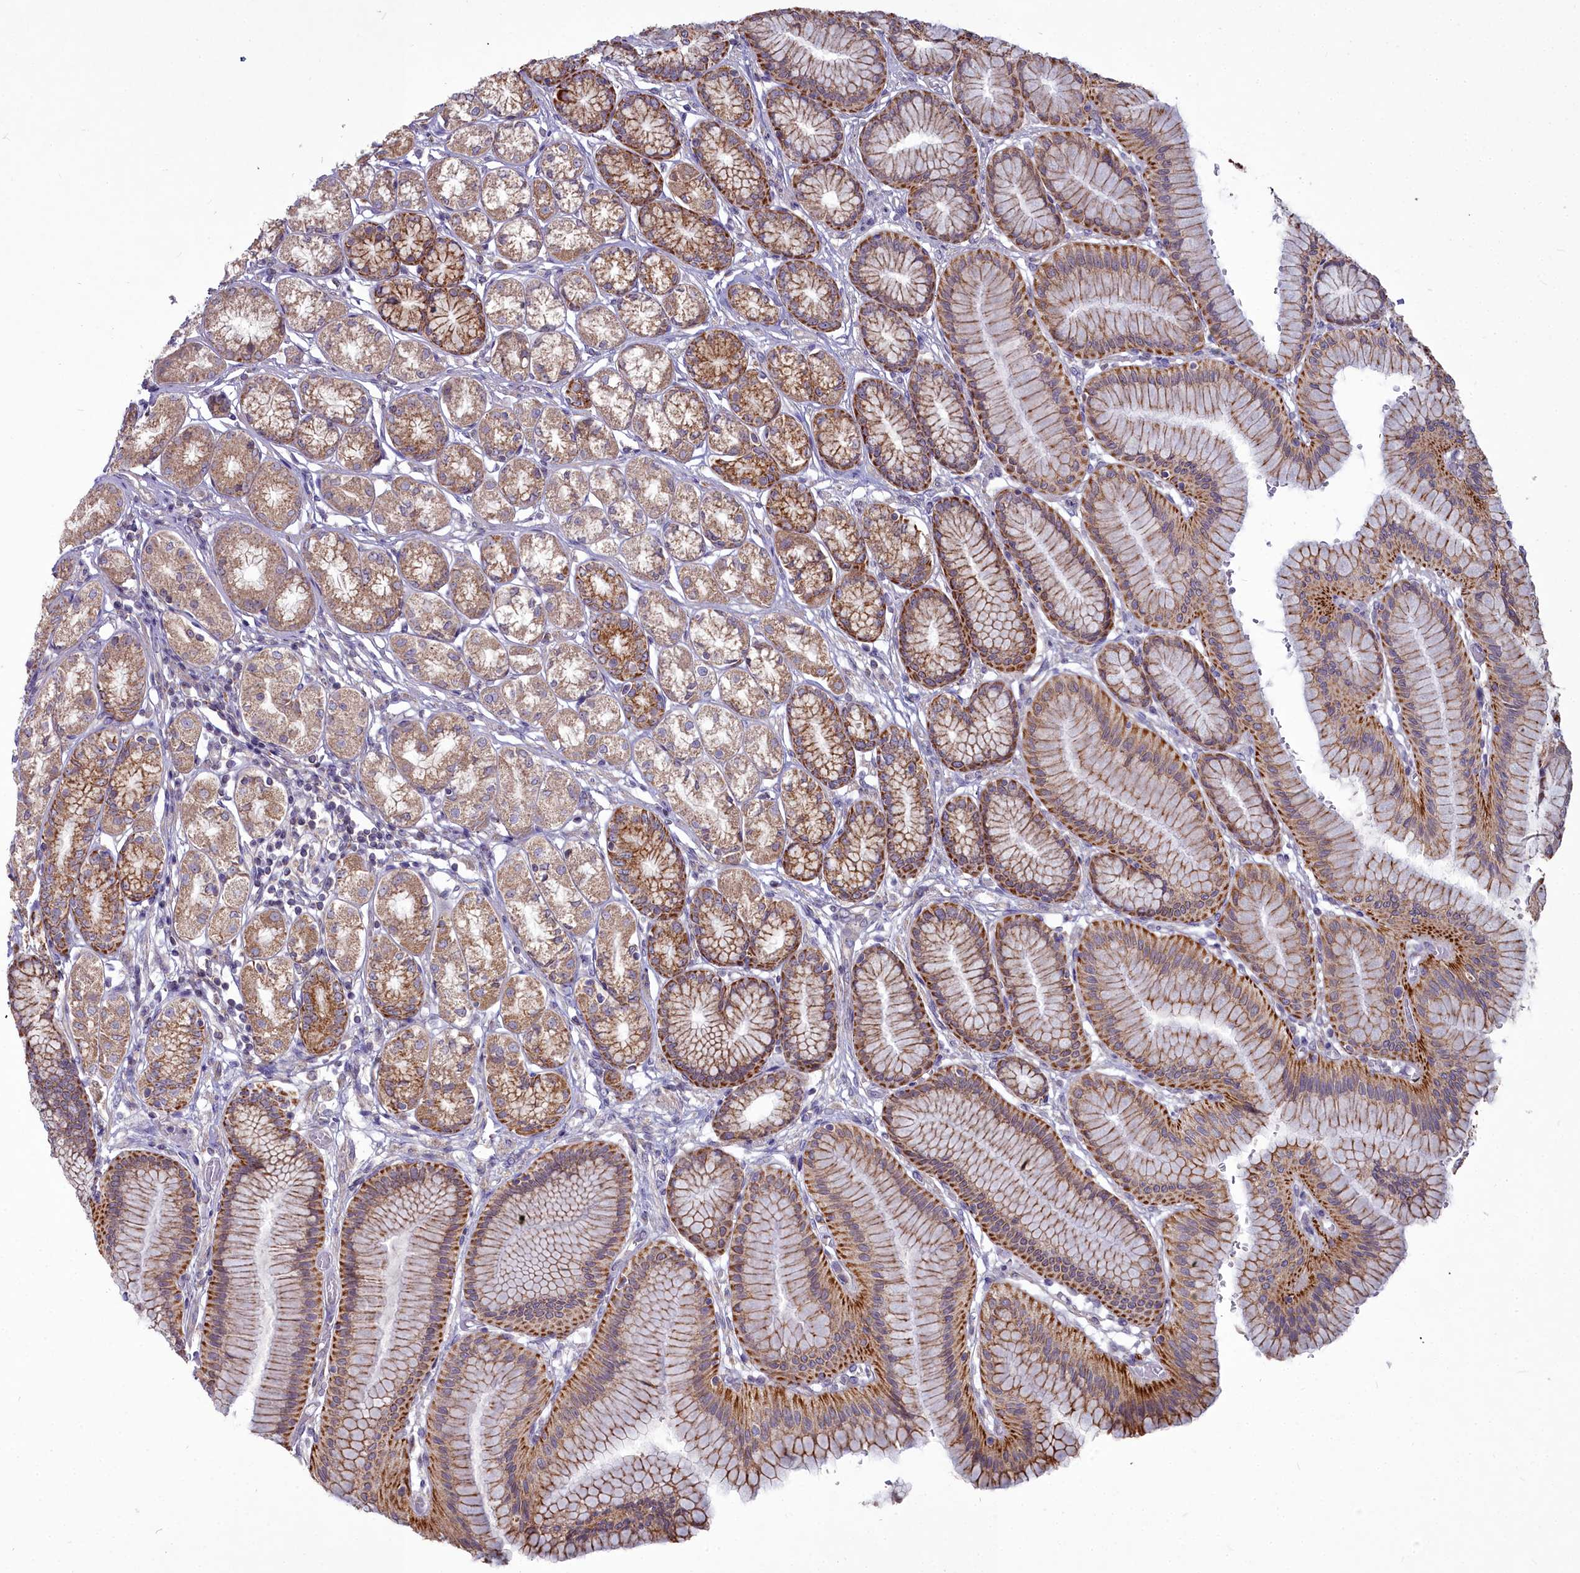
{"staining": {"intensity": "strong", "quantity": "25%-75%", "location": "cytoplasmic/membranous"}, "tissue": "stomach", "cell_type": "Glandular cells", "image_type": "normal", "snomed": [{"axis": "morphology", "description": "Normal tissue, NOS"}, {"axis": "morphology", "description": "Adenocarcinoma, NOS"}, {"axis": "morphology", "description": "Adenocarcinoma, High grade"}, {"axis": "topography", "description": "Stomach, upper"}, {"axis": "topography", "description": "Stomach"}], "caption": "Glandular cells reveal strong cytoplasmic/membranous expression in about 25%-75% of cells in normal stomach. (DAB IHC with brightfield microscopy, high magnification).", "gene": "MICU2", "patient": {"sex": "female", "age": 65}}